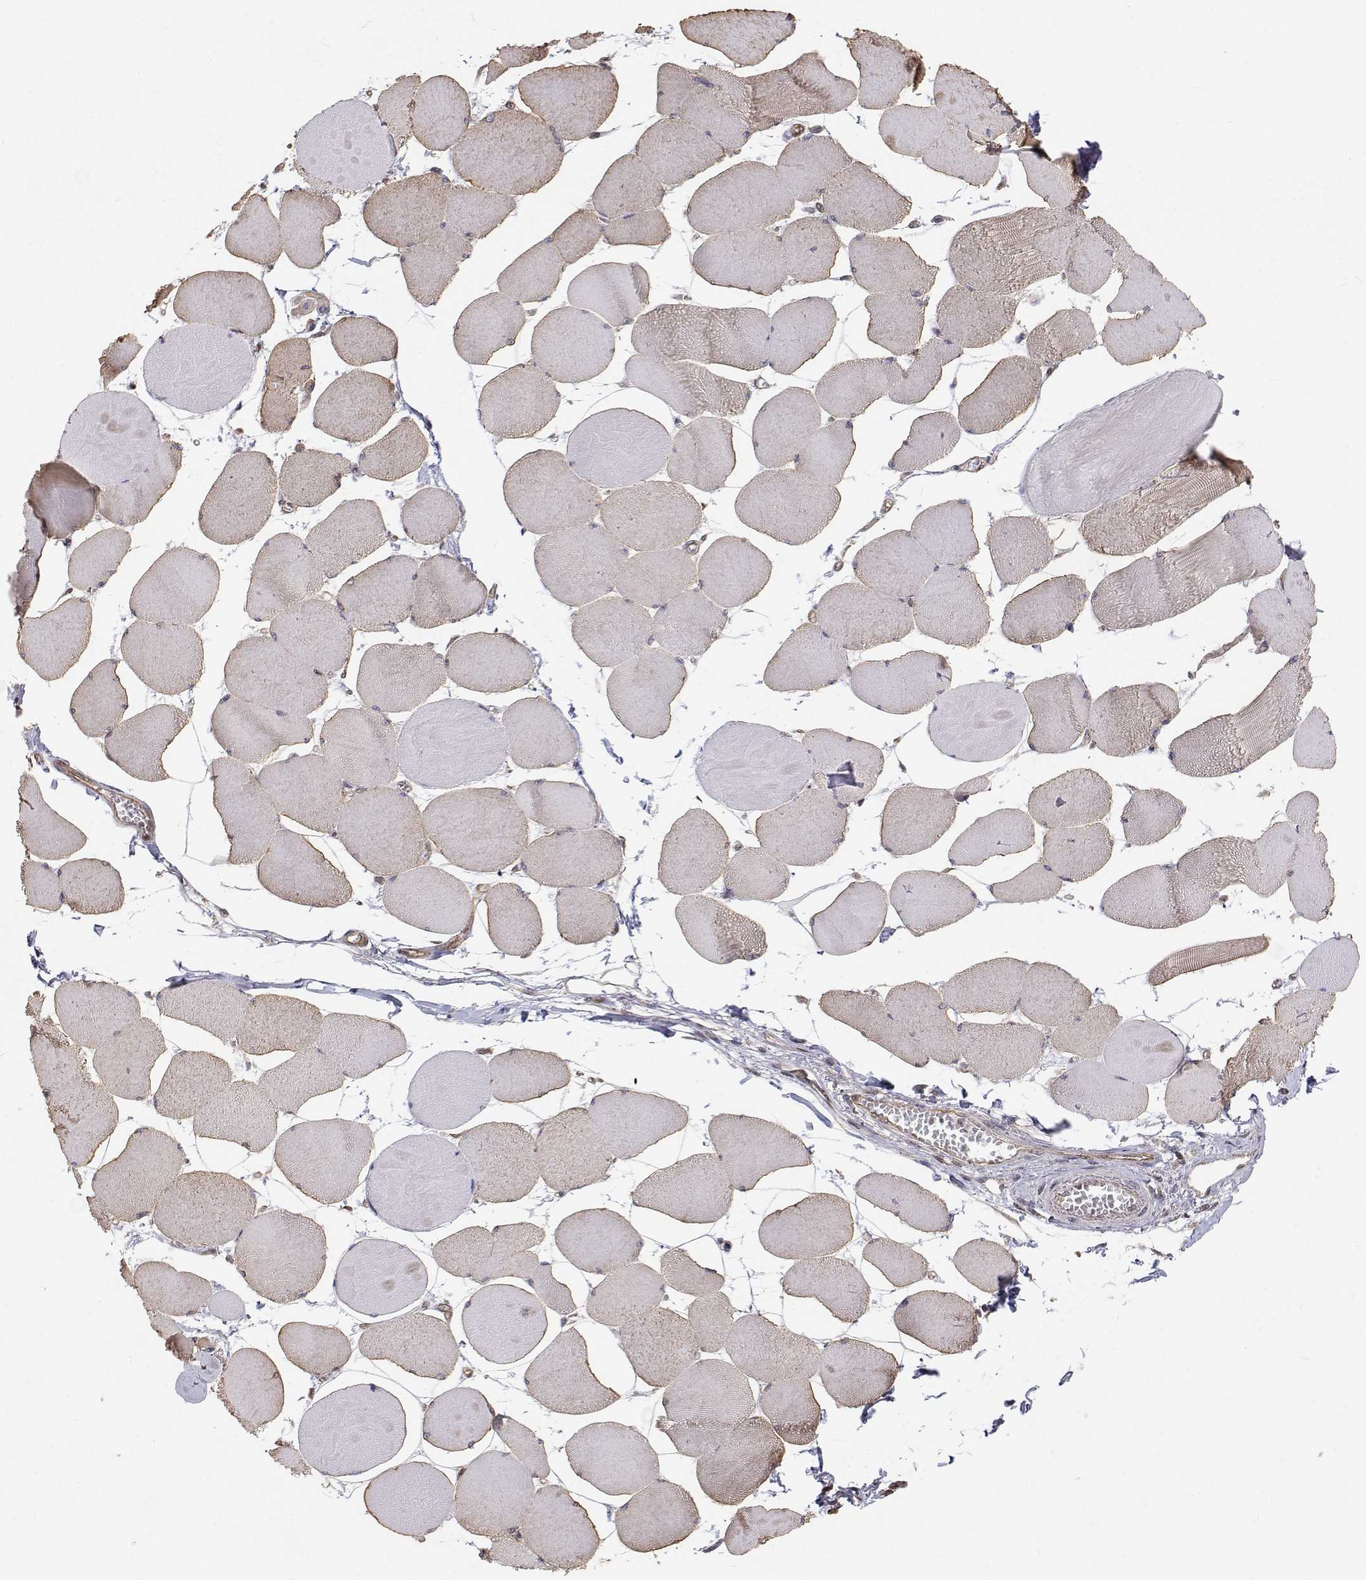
{"staining": {"intensity": "weak", "quantity": "<25%", "location": "cytoplasmic/membranous"}, "tissue": "skeletal muscle", "cell_type": "Myocytes", "image_type": "normal", "snomed": [{"axis": "morphology", "description": "Normal tissue, NOS"}, {"axis": "topography", "description": "Skeletal muscle"}], "caption": "Immunohistochemical staining of benign skeletal muscle demonstrates no significant staining in myocytes. The staining was performed using DAB to visualize the protein expression in brown, while the nuclei were stained in blue with hematoxylin (Magnification: 20x).", "gene": "GSDMA", "patient": {"sex": "female", "age": 75}}